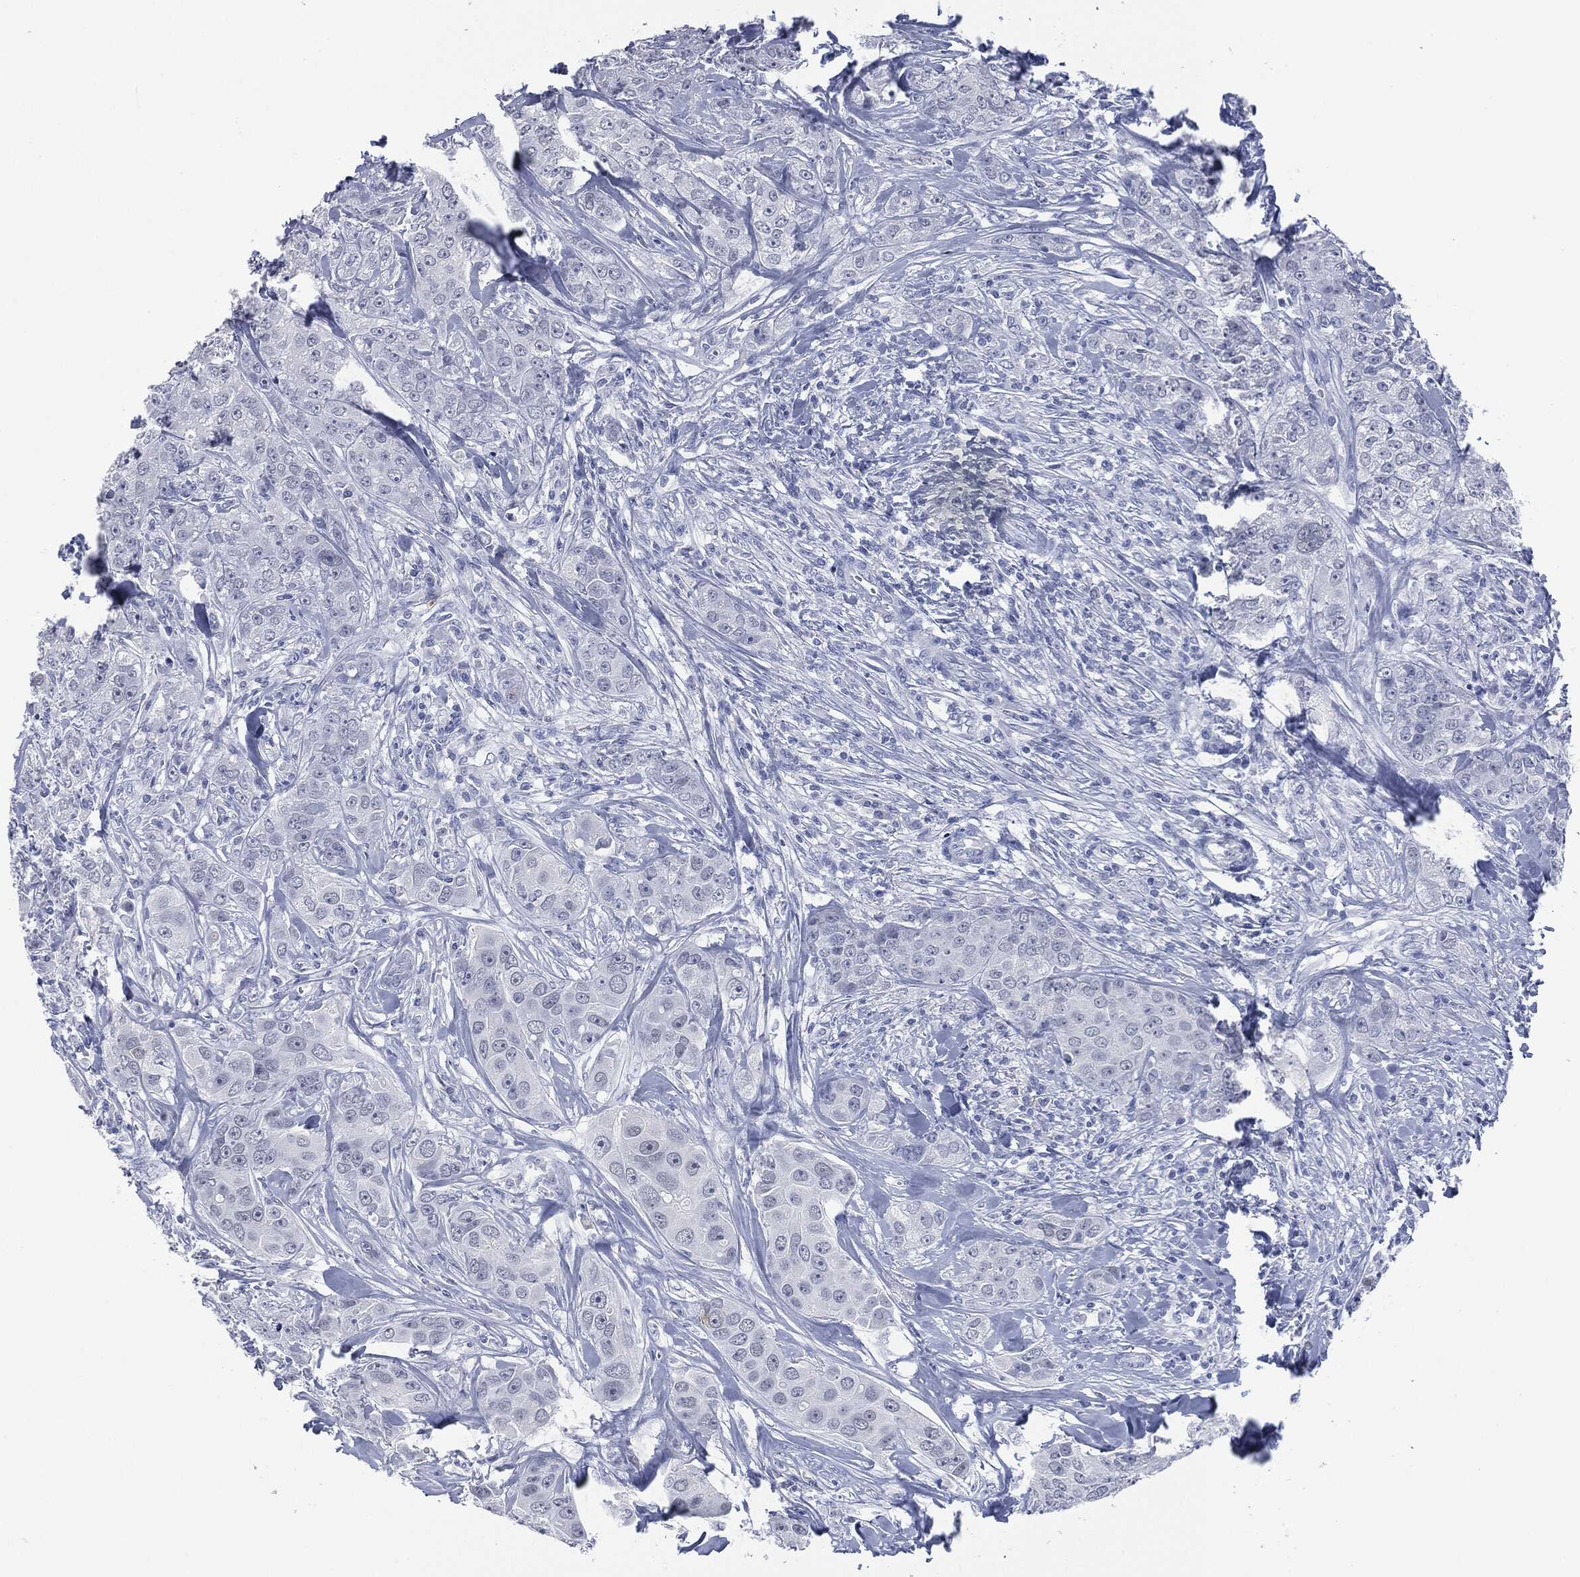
{"staining": {"intensity": "negative", "quantity": "none", "location": "none"}, "tissue": "breast cancer", "cell_type": "Tumor cells", "image_type": "cancer", "snomed": [{"axis": "morphology", "description": "Duct carcinoma"}, {"axis": "topography", "description": "Breast"}], "caption": "DAB immunohistochemical staining of human breast cancer shows no significant staining in tumor cells.", "gene": "MUC16", "patient": {"sex": "female", "age": 43}}